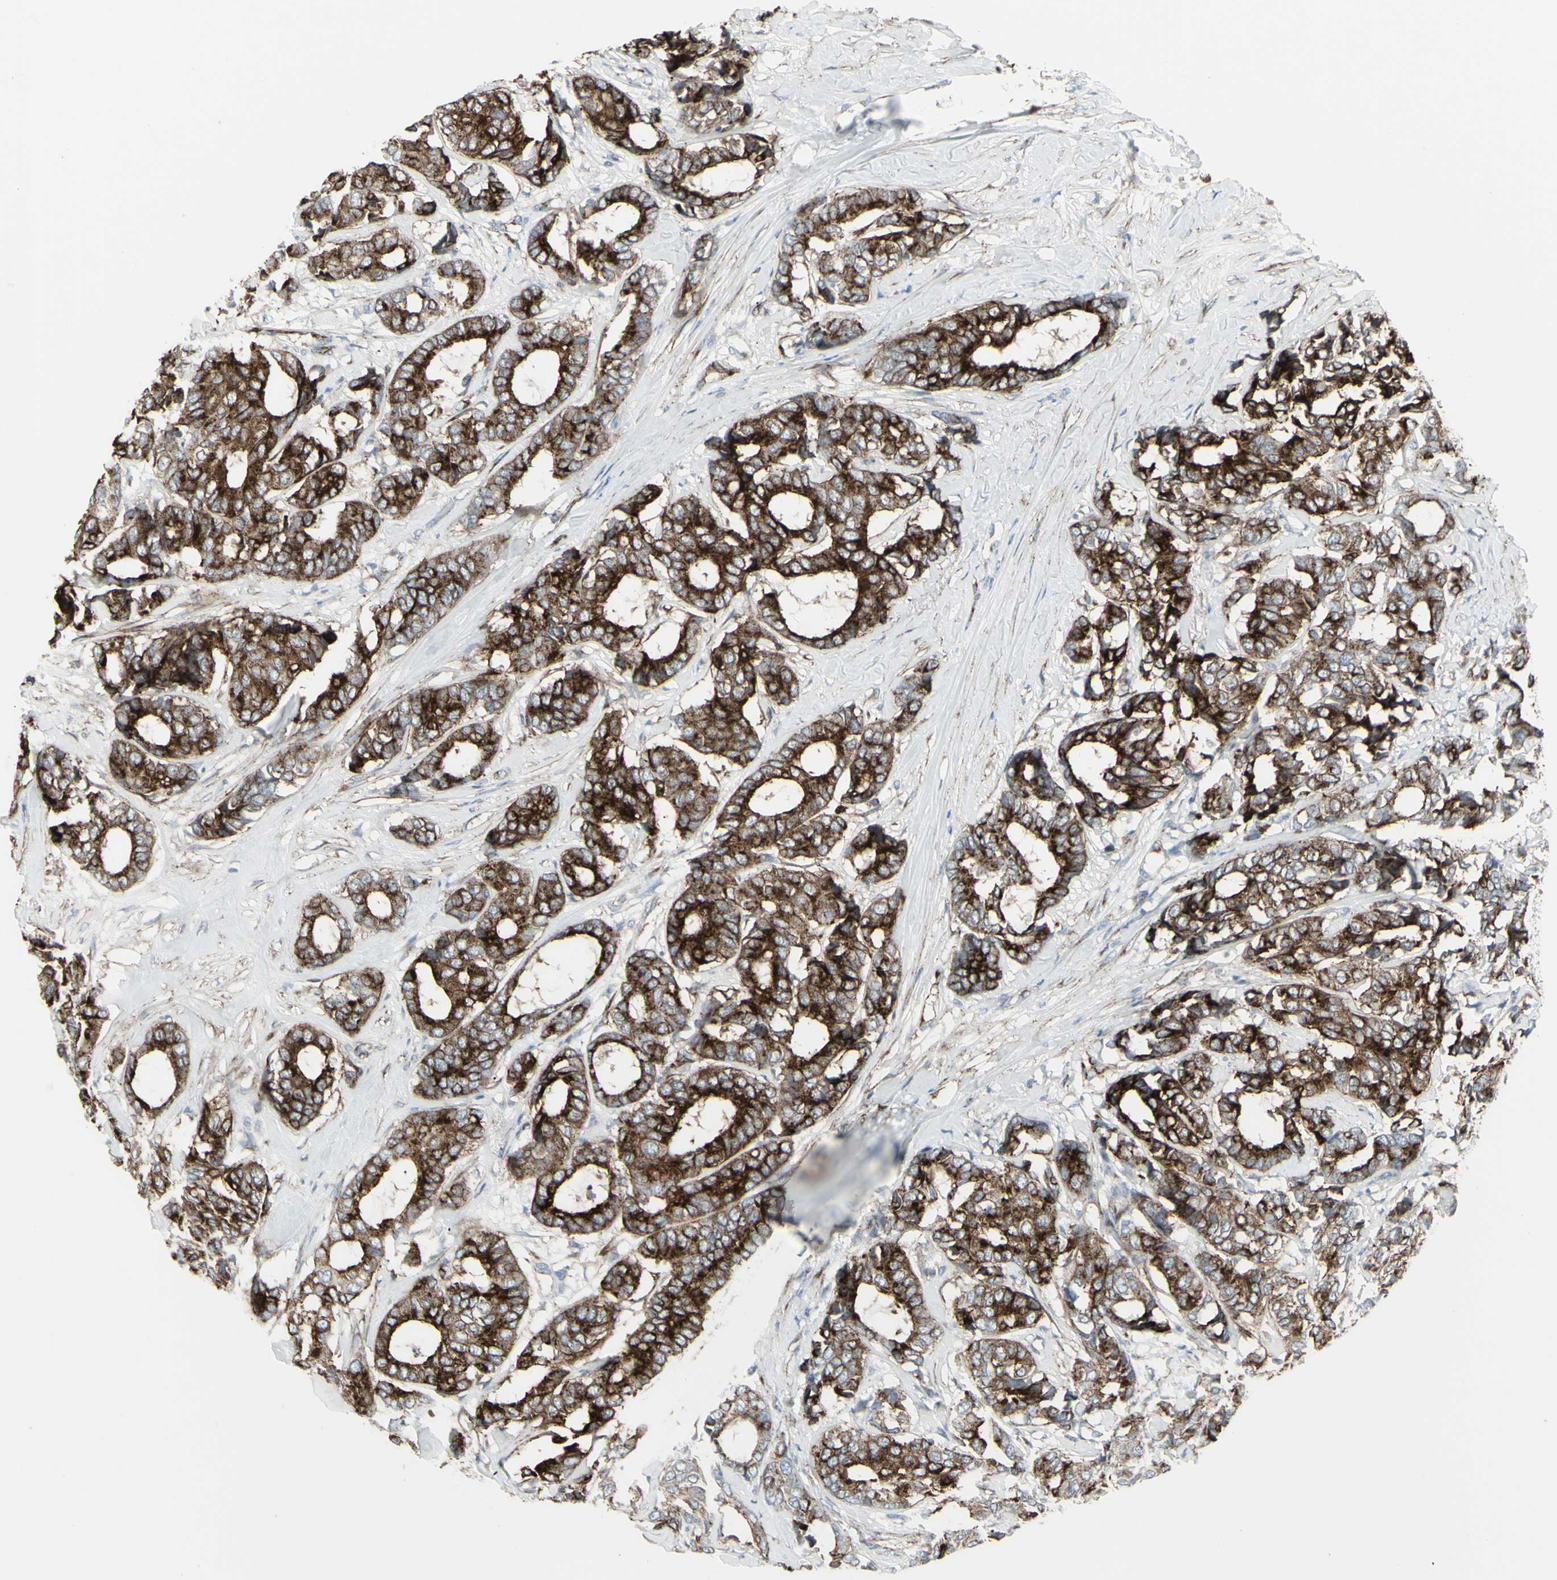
{"staining": {"intensity": "strong", "quantity": ">75%", "location": "cytoplasmic/membranous"}, "tissue": "breast cancer", "cell_type": "Tumor cells", "image_type": "cancer", "snomed": [{"axis": "morphology", "description": "Duct carcinoma"}, {"axis": "topography", "description": "Breast"}], "caption": "Immunohistochemistry of intraductal carcinoma (breast) reveals high levels of strong cytoplasmic/membranous expression in about >75% of tumor cells.", "gene": "GJA1", "patient": {"sex": "female", "age": 87}}